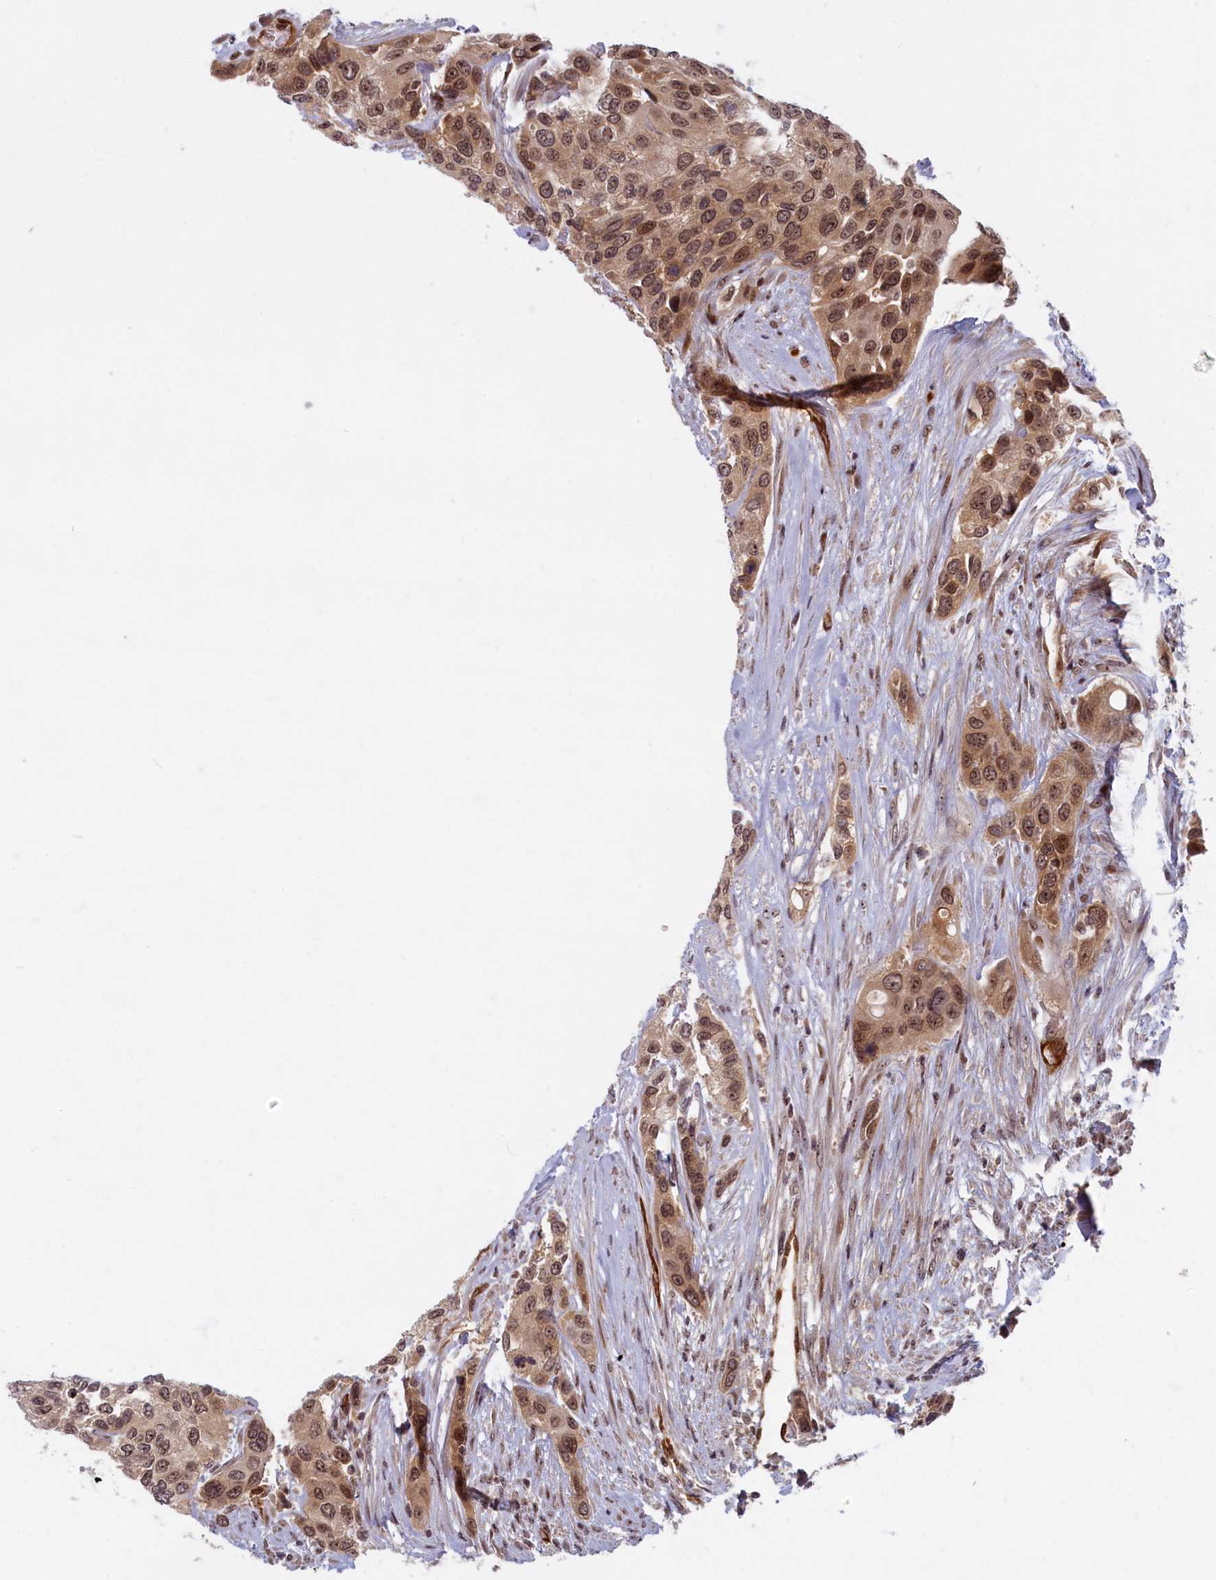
{"staining": {"intensity": "moderate", "quantity": ">75%", "location": "nuclear"}, "tissue": "urothelial cancer", "cell_type": "Tumor cells", "image_type": "cancer", "snomed": [{"axis": "morphology", "description": "Normal tissue, NOS"}, {"axis": "morphology", "description": "Urothelial carcinoma, High grade"}, {"axis": "topography", "description": "Vascular tissue"}, {"axis": "topography", "description": "Urinary bladder"}], "caption": "A photomicrograph of human urothelial cancer stained for a protein displays moderate nuclear brown staining in tumor cells.", "gene": "SNRK", "patient": {"sex": "female", "age": 56}}